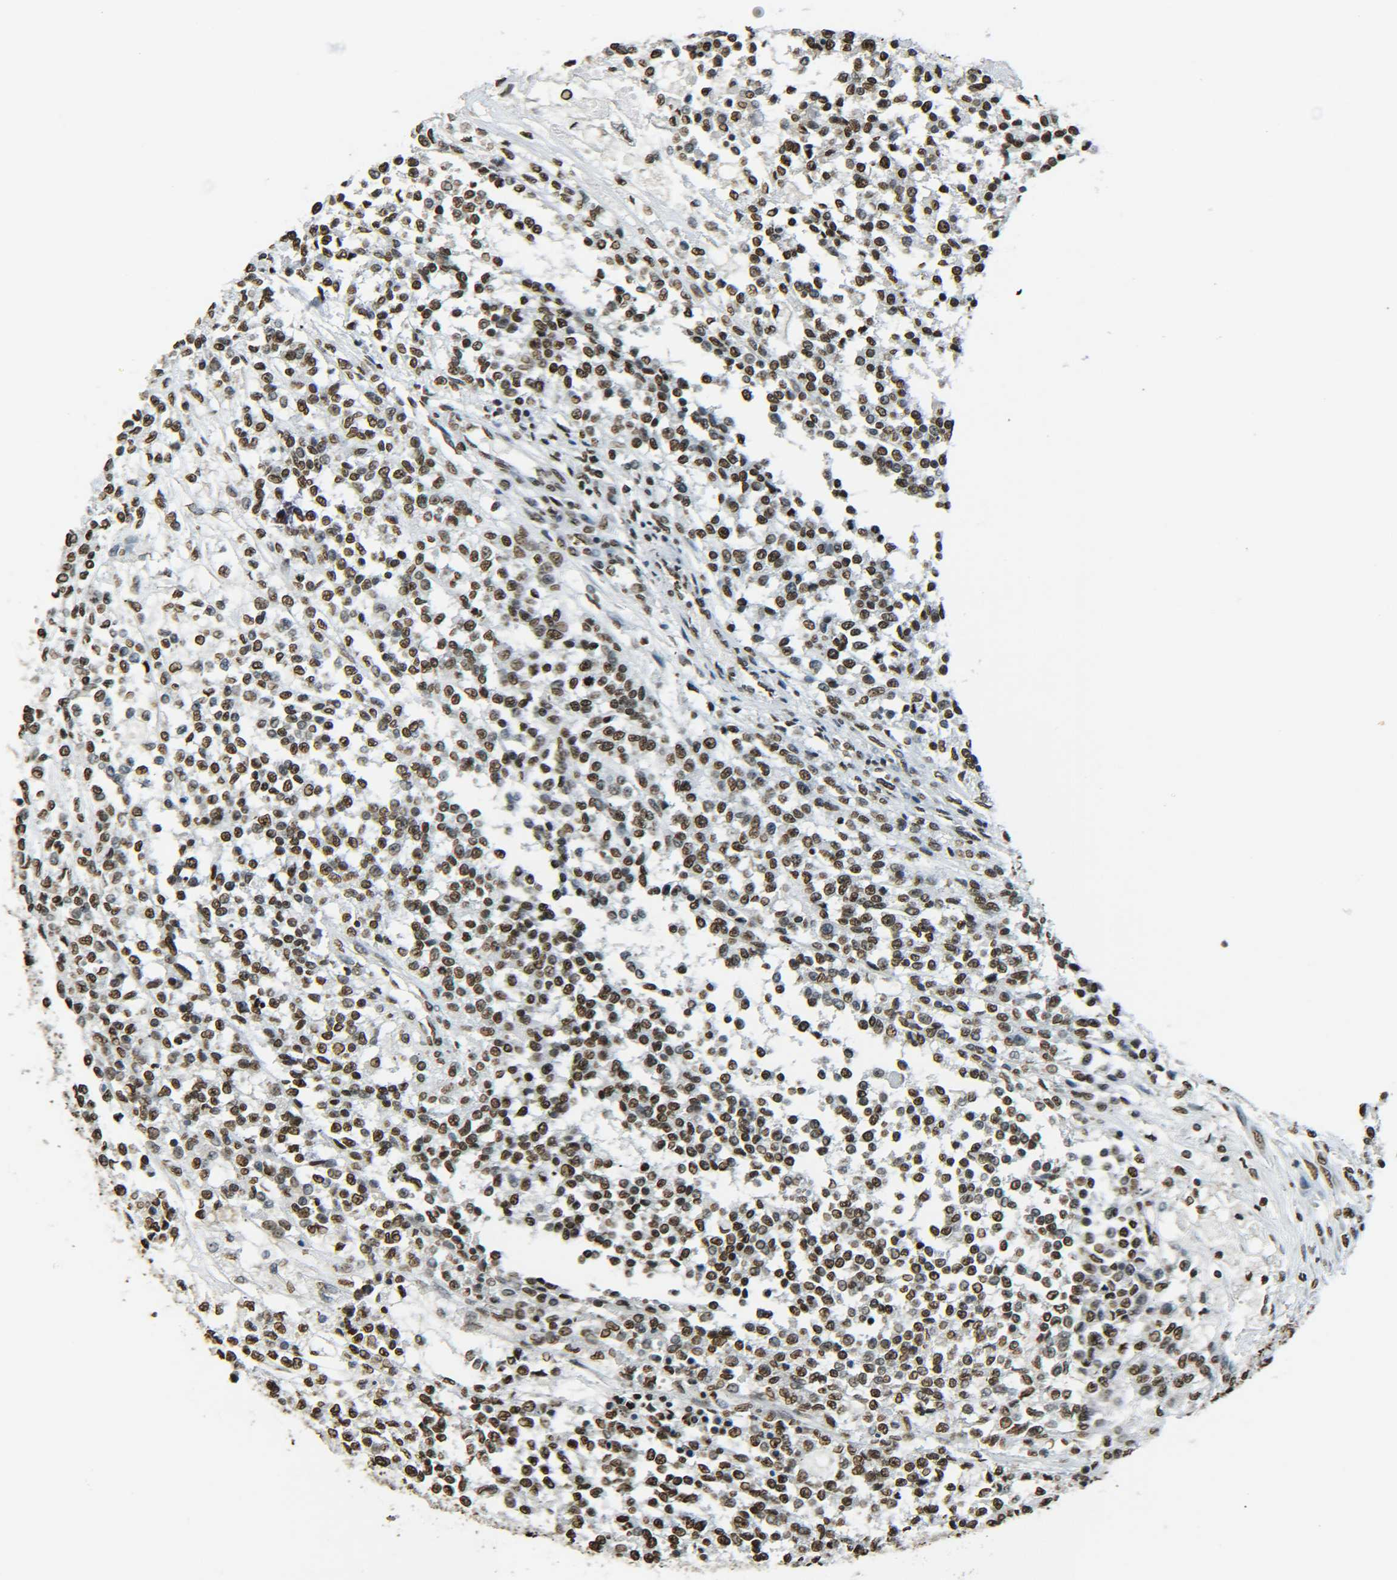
{"staining": {"intensity": "moderate", "quantity": ">75%", "location": "nuclear"}, "tissue": "testis cancer", "cell_type": "Tumor cells", "image_type": "cancer", "snomed": [{"axis": "morphology", "description": "Seminoma, NOS"}, {"axis": "topography", "description": "Testis"}], "caption": "Immunohistochemical staining of human testis cancer (seminoma) exhibits medium levels of moderate nuclear protein expression in approximately >75% of tumor cells. The staining was performed using DAB (3,3'-diaminobenzidine) to visualize the protein expression in brown, while the nuclei were stained in blue with hematoxylin (Magnification: 20x).", "gene": "H4C16", "patient": {"sex": "male", "age": 59}}